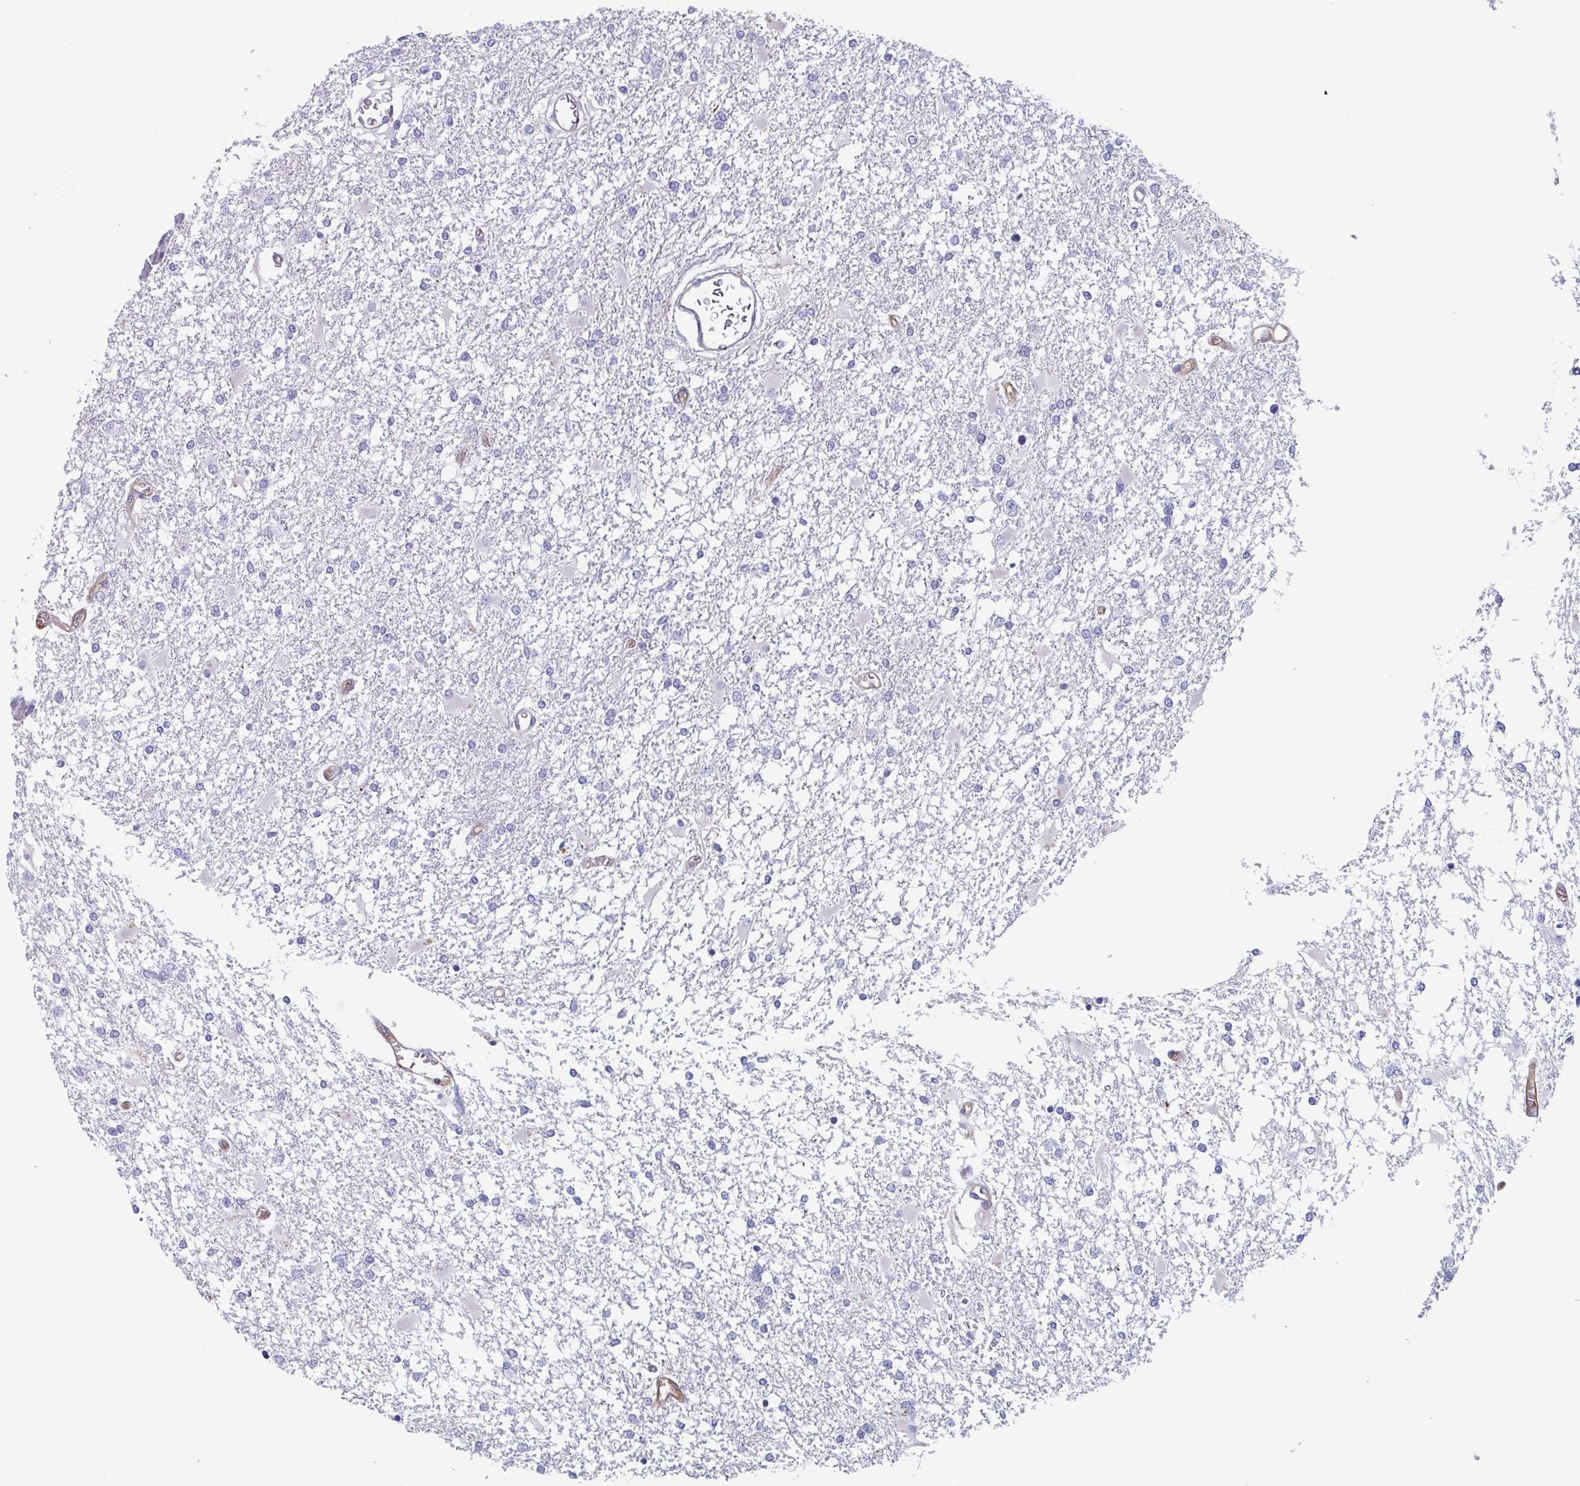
{"staining": {"intensity": "negative", "quantity": "none", "location": "none"}, "tissue": "glioma", "cell_type": "Tumor cells", "image_type": "cancer", "snomed": [{"axis": "morphology", "description": "Glioma, malignant, High grade"}, {"axis": "topography", "description": "Cerebral cortex"}], "caption": "The immunohistochemistry micrograph has no significant expression in tumor cells of malignant glioma (high-grade) tissue.", "gene": "LYRM2", "patient": {"sex": "male", "age": 79}}